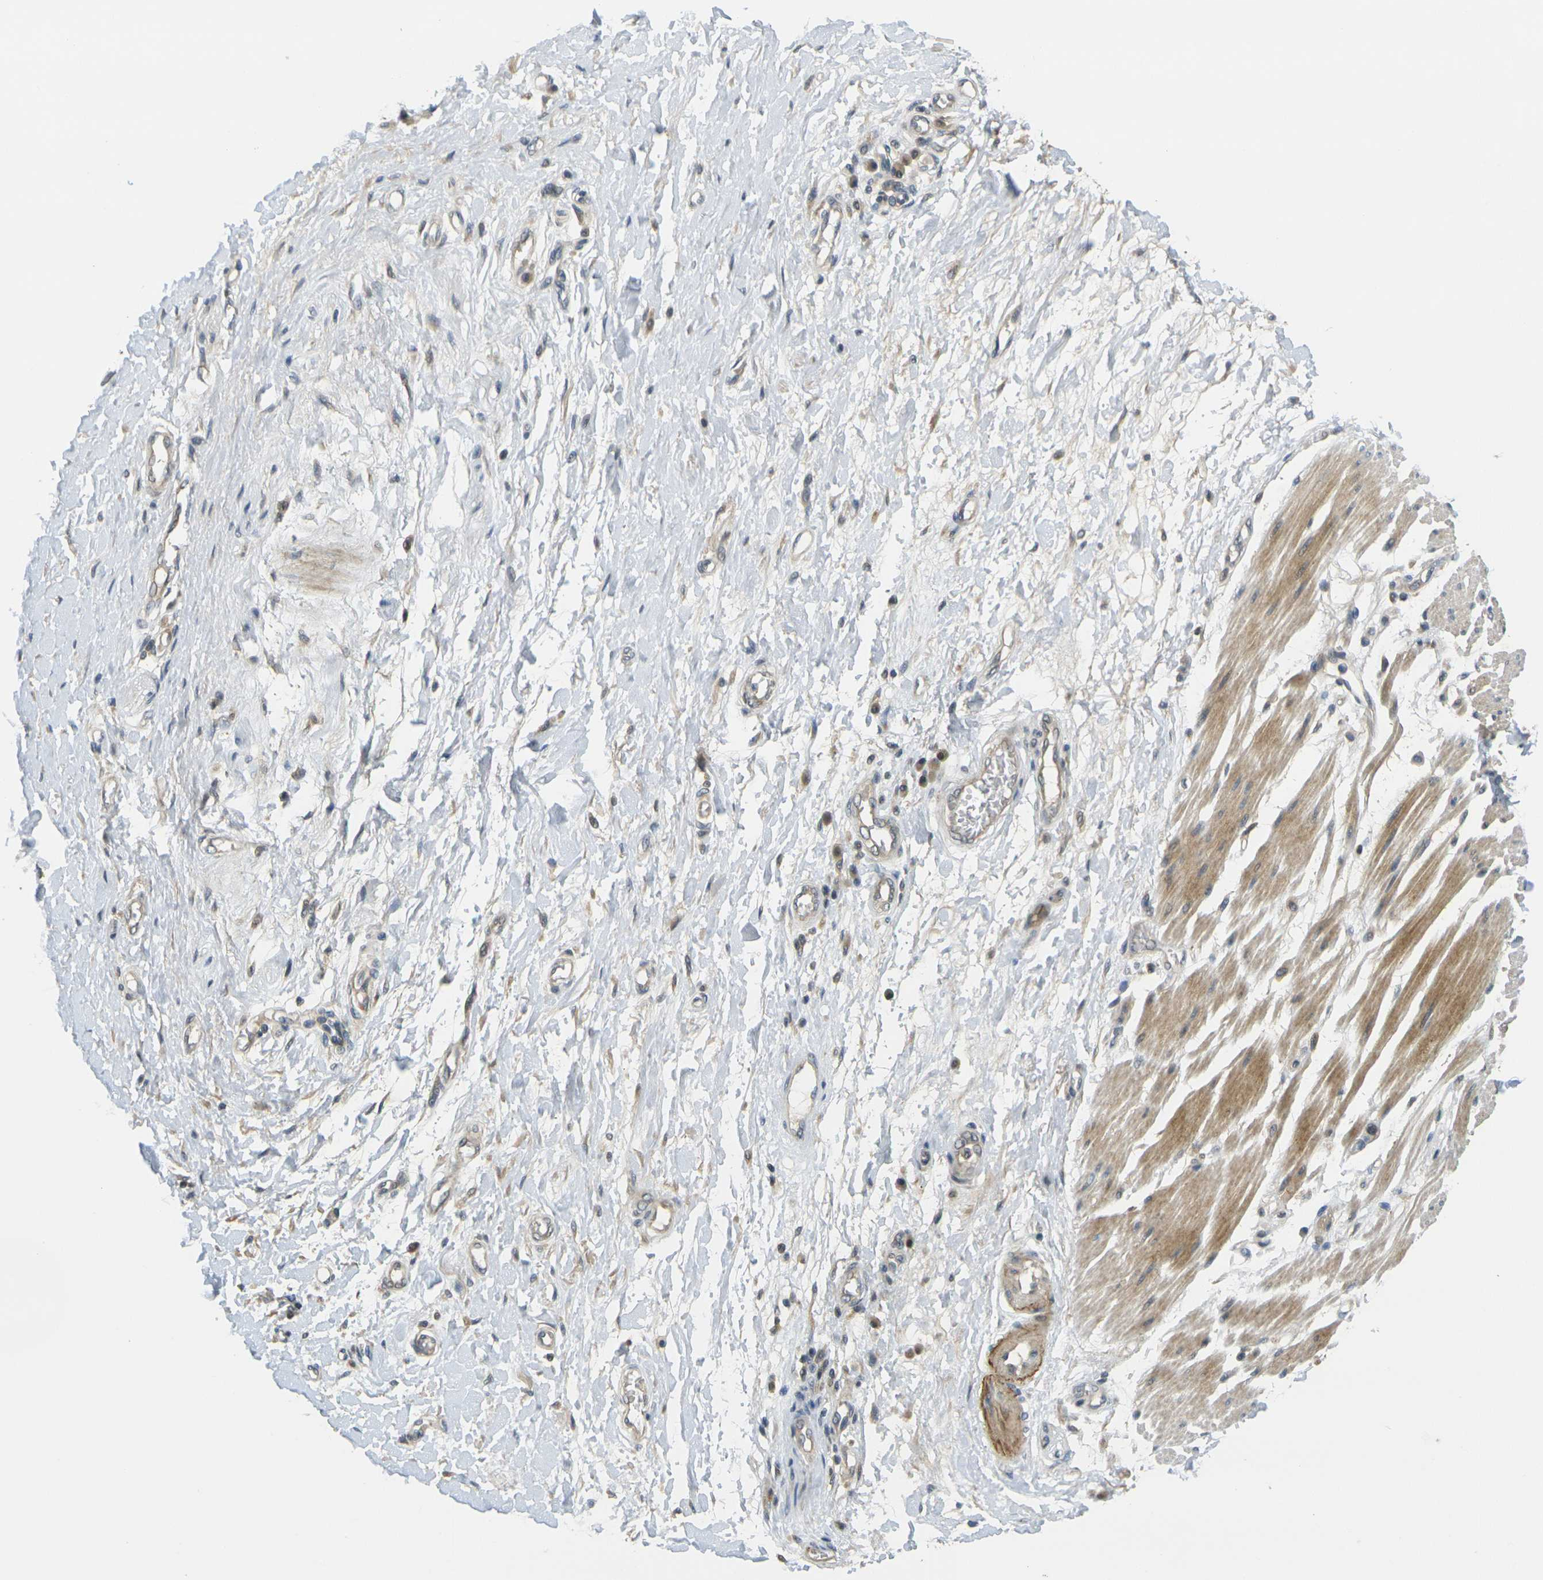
{"staining": {"intensity": "moderate", "quantity": ">75%", "location": "cytoplasmic/membranous"}, "tissue": "adipose tissue", "cell_type": "Adipocytes", "image_type": "normal", "snomed": [{"axis": "morphology", "description": "Normal tissue, NOS"}, {"axis": "morphology", "description": "Adenocarcinoma, NOS"}, {"axis": "topography", "description": "Esophagus"}], "caption": "Immunohistochemical staining of normal adipose tissue shows >75% levels of moderate cytoplasmic/membranous protein positivity in approximately >75% of adipocytes. Immunohistochemistry (ihc) stains the protein of interest in brown and the nuclei are stained blue.", "gene": "KLHL8", "patient": {"sex": "male", "age": 62}}